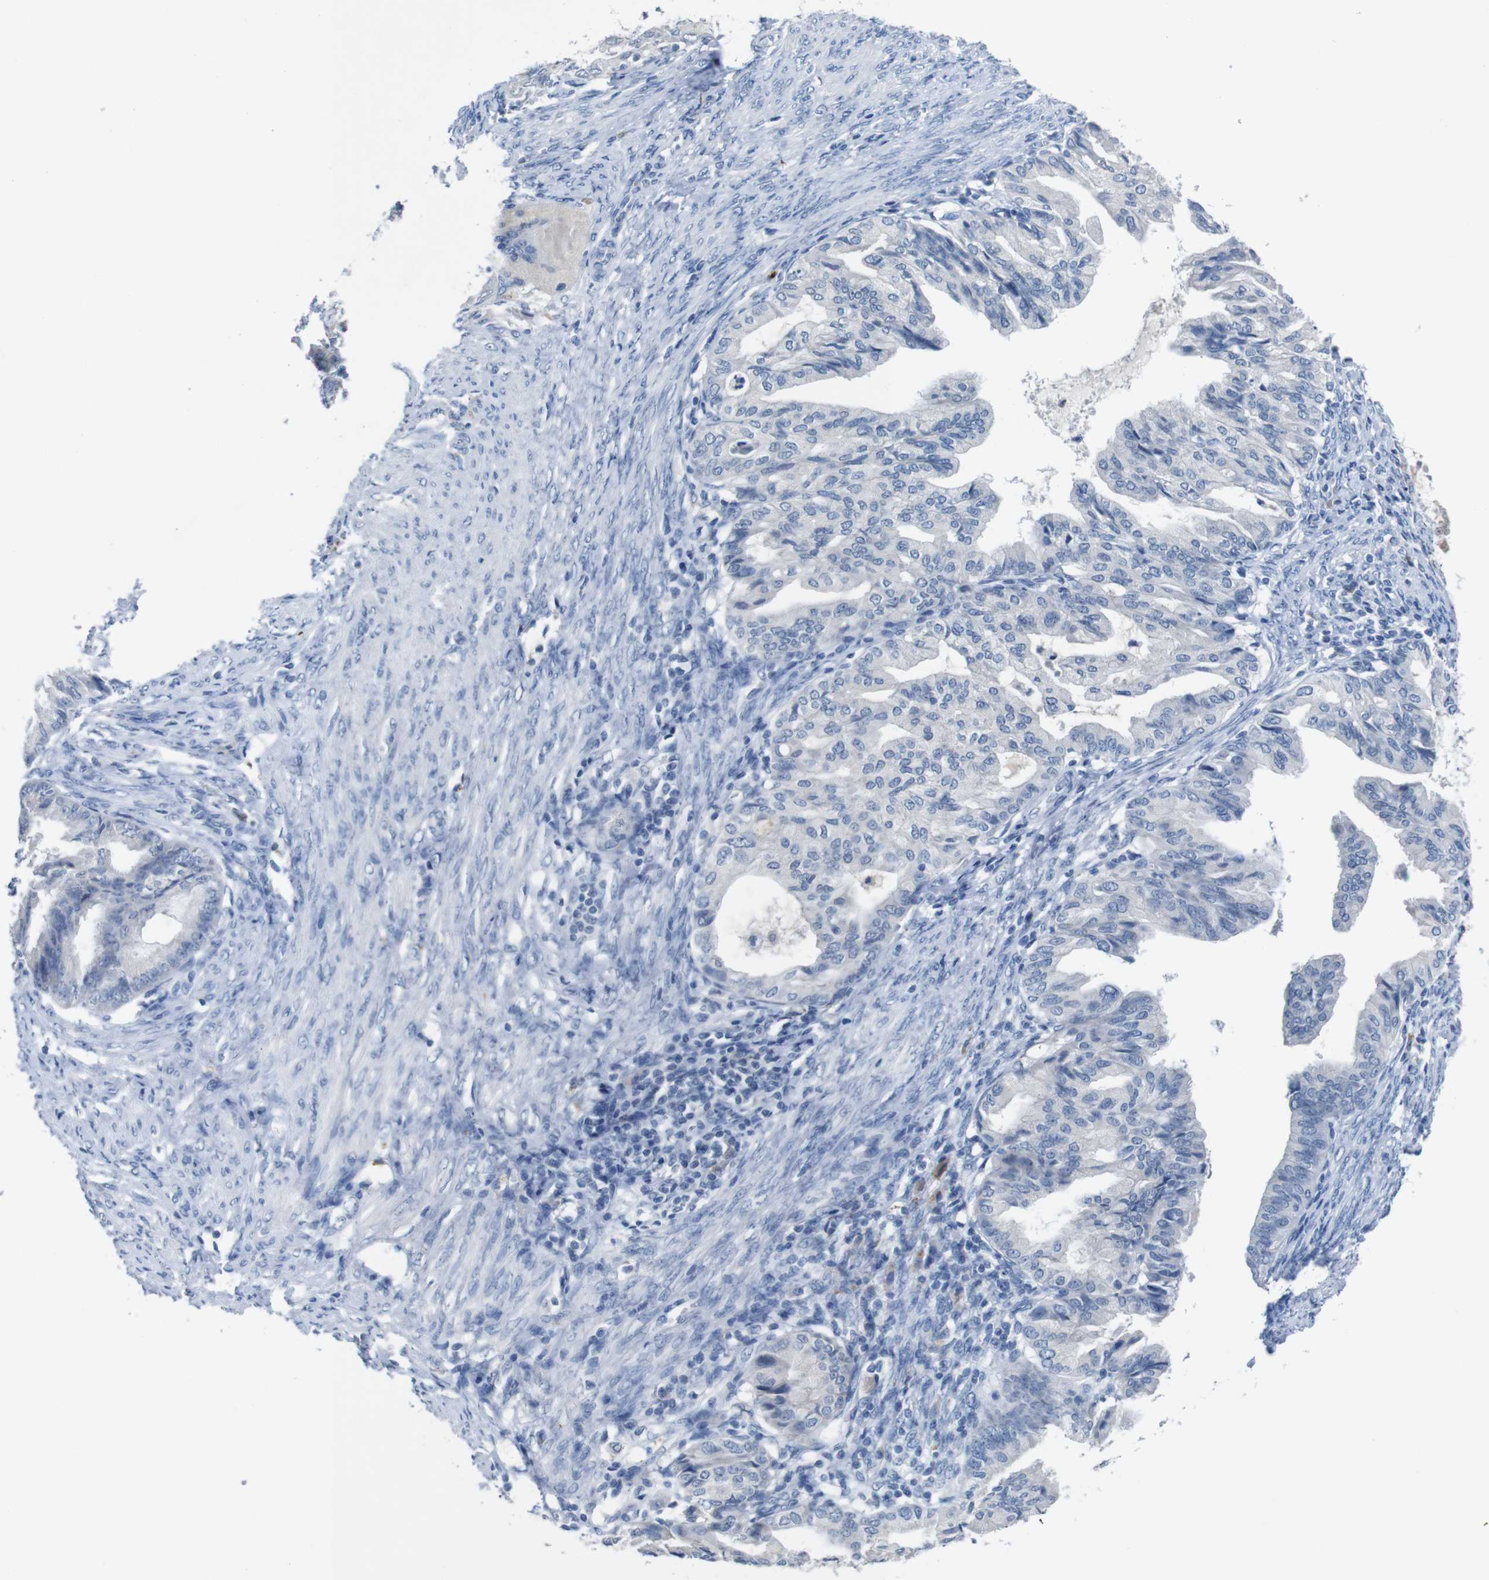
{"staining": {"intensity": "negative", "quantity": "none", "location": "none"}, "tissue": "endometrial cancer", "cell_type": "Tumor cells", "image_type": "cancer", "snomed": [{"axis": "morphology", "description": "Adenocarcinoma, NOS"}, {"axis": "topography", "description": "Endometrium"}], "caption": "Immunohistochemistry of human endometrial cancer (adenocarcinoma) shows no positivity in tumor cells.", "gene": "SLC2A8", "patient": {"sex": "female", "age": 86}}